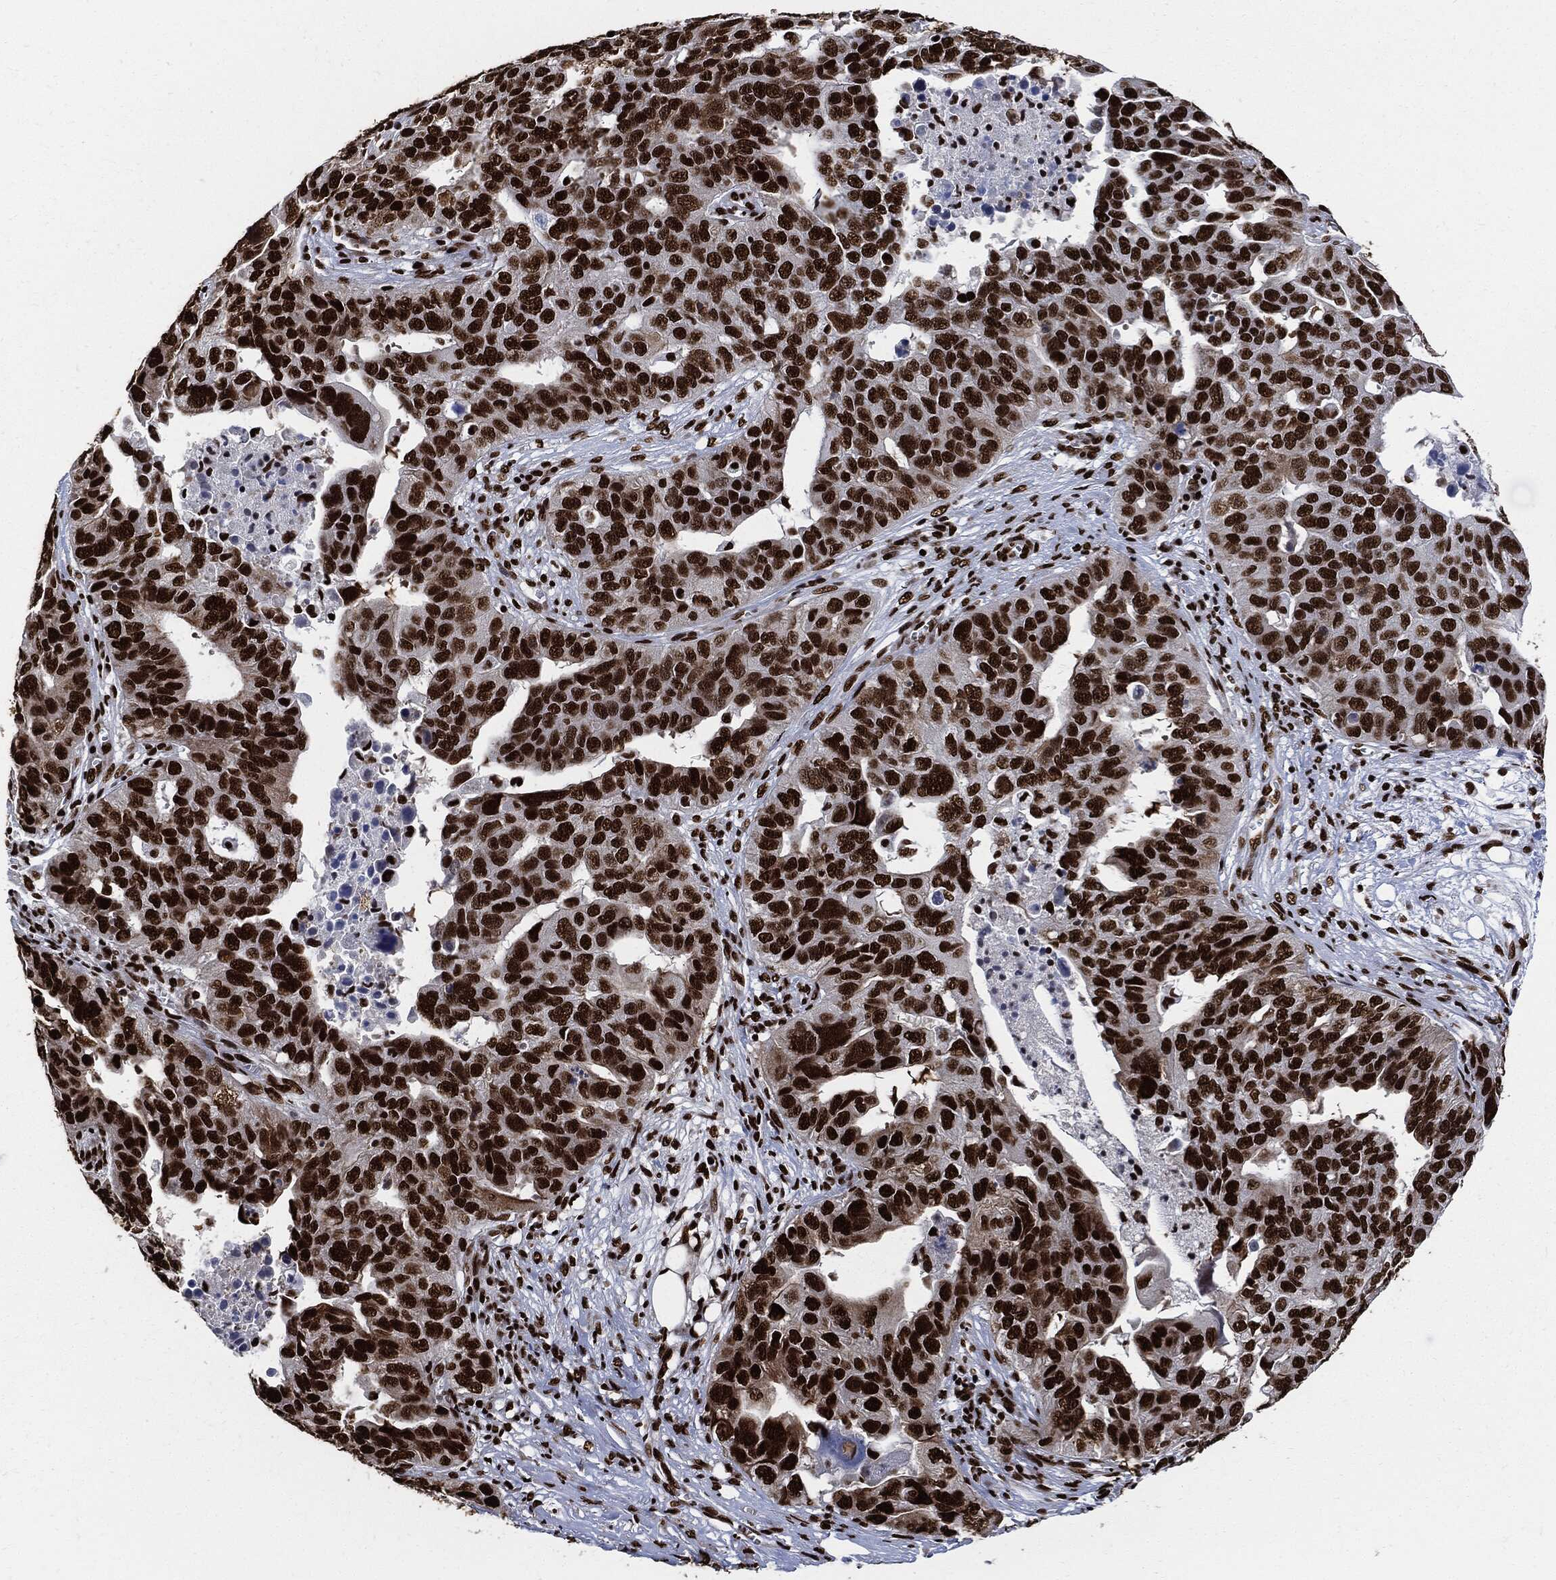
{"staining": {"intensity": "strong", "quantity": ">75%", "location": "nuclear"}, "tissue": "ovarian cancer", "cell_type": "Tumor cells", "image_type": "cancer", "snomed": [{"axis": "morphology", "description": "Carcinoma, endometroid"}, {"axis": "topography", "description": "Soft tissue"}, {"axis": "topography", "description": "Ovary"}], "caption": "The image exhibits immunohistochemical staining of ovarian cancer (endometroid carcinoma). There is strong nuclear expression is identified in about >75% of tumor cells.", "gene": "RECQL", "patient": {"sex": "female", "age": 52}}